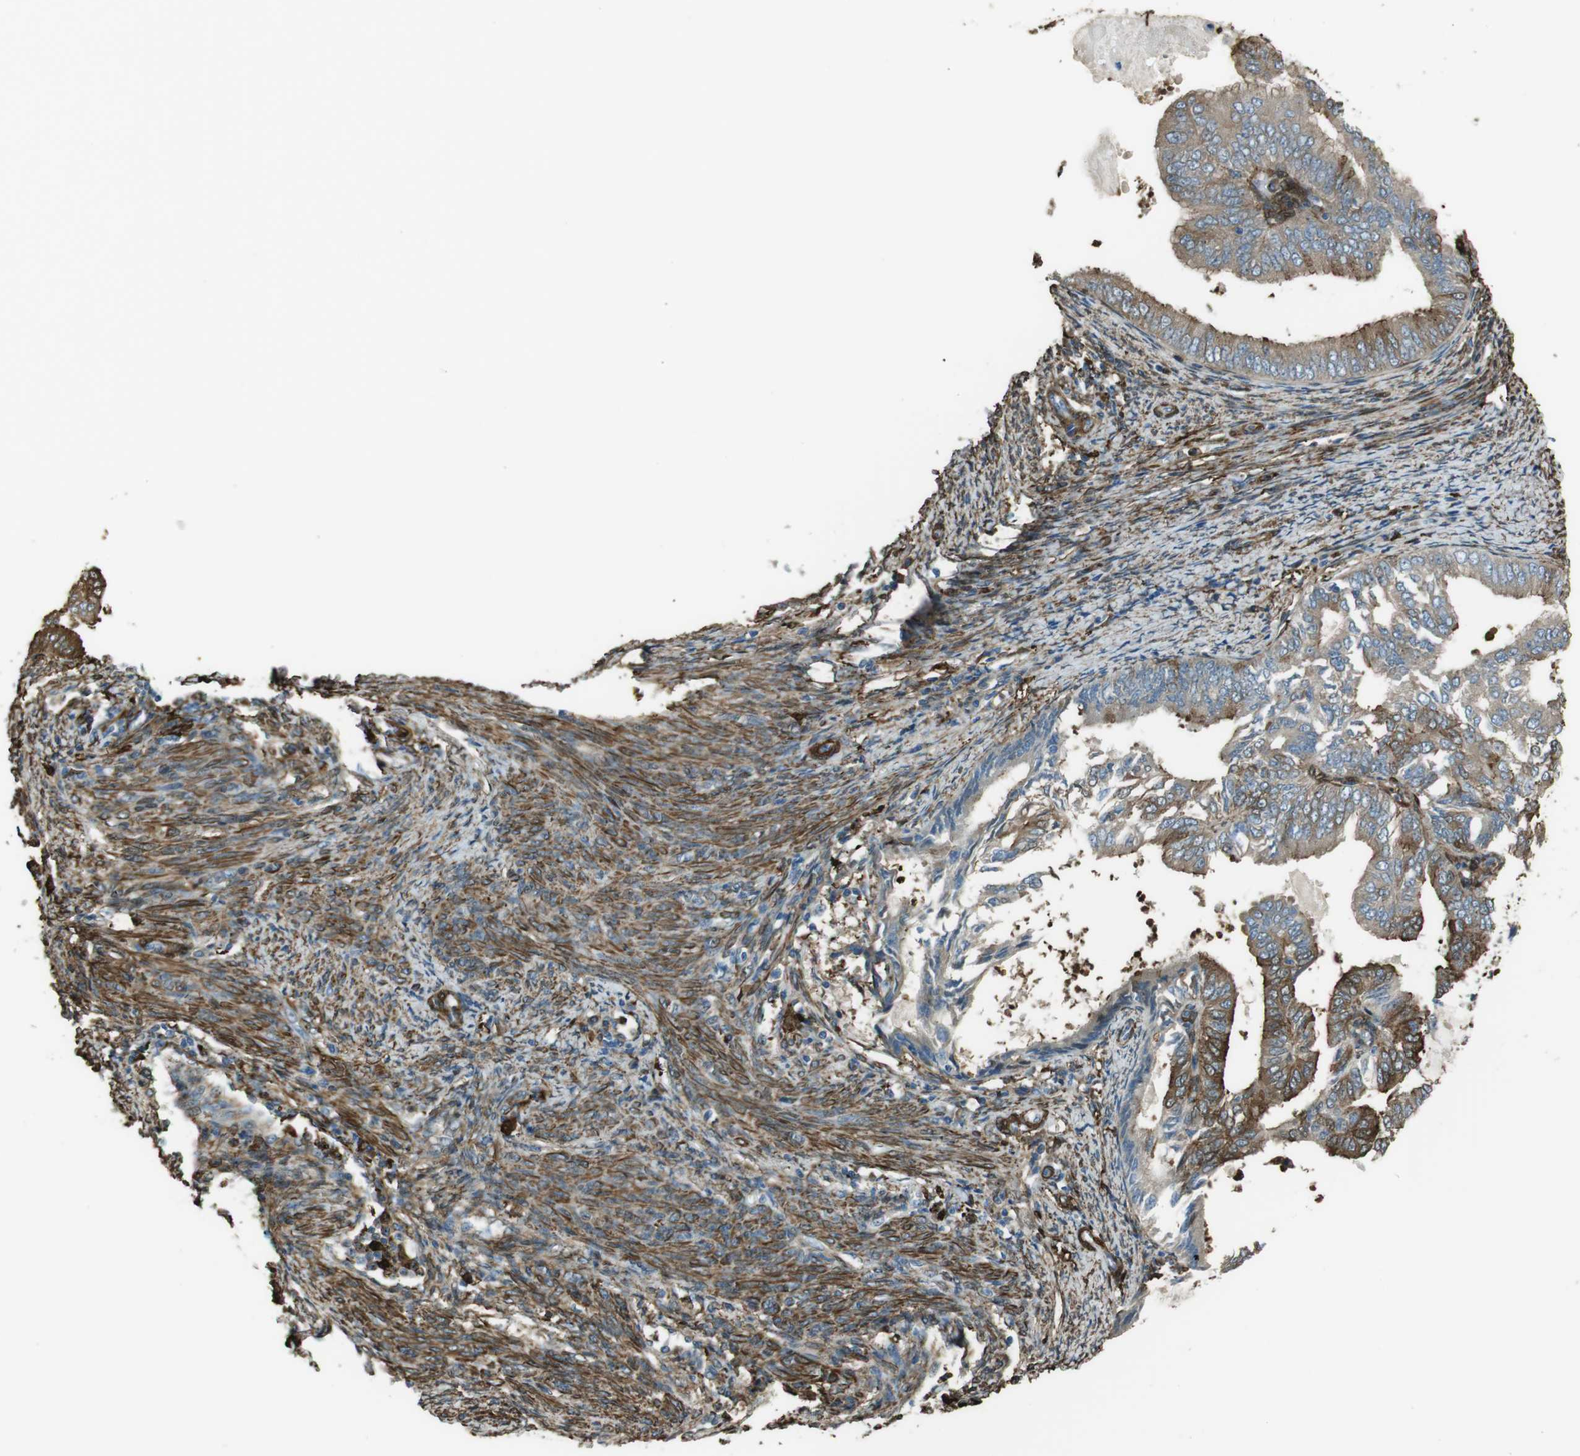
{"staining": {"intensity": "moderate", "quantity": ">75%", "location": "cytoplasmic/membranous"}, "tissue": "endometrial cancer", "cell_type": "Tumor cells", "image_type": "cancer", "snomed": [{"axis": "morphology", "description": "Adenocarcinoma, NOS"}, {"axis": "topography", "description": "Endometrium"}], "caption": "An IHC micrograph of neoplastic tissue is shown. Protein staining in brown shows moderate cytoplasmic/membranous positivity in endometrial cancer (adenocarcinoma) within tumor cells.", "gene": "SFT2D1", "patient": {"sex": "female", "age": 58}}